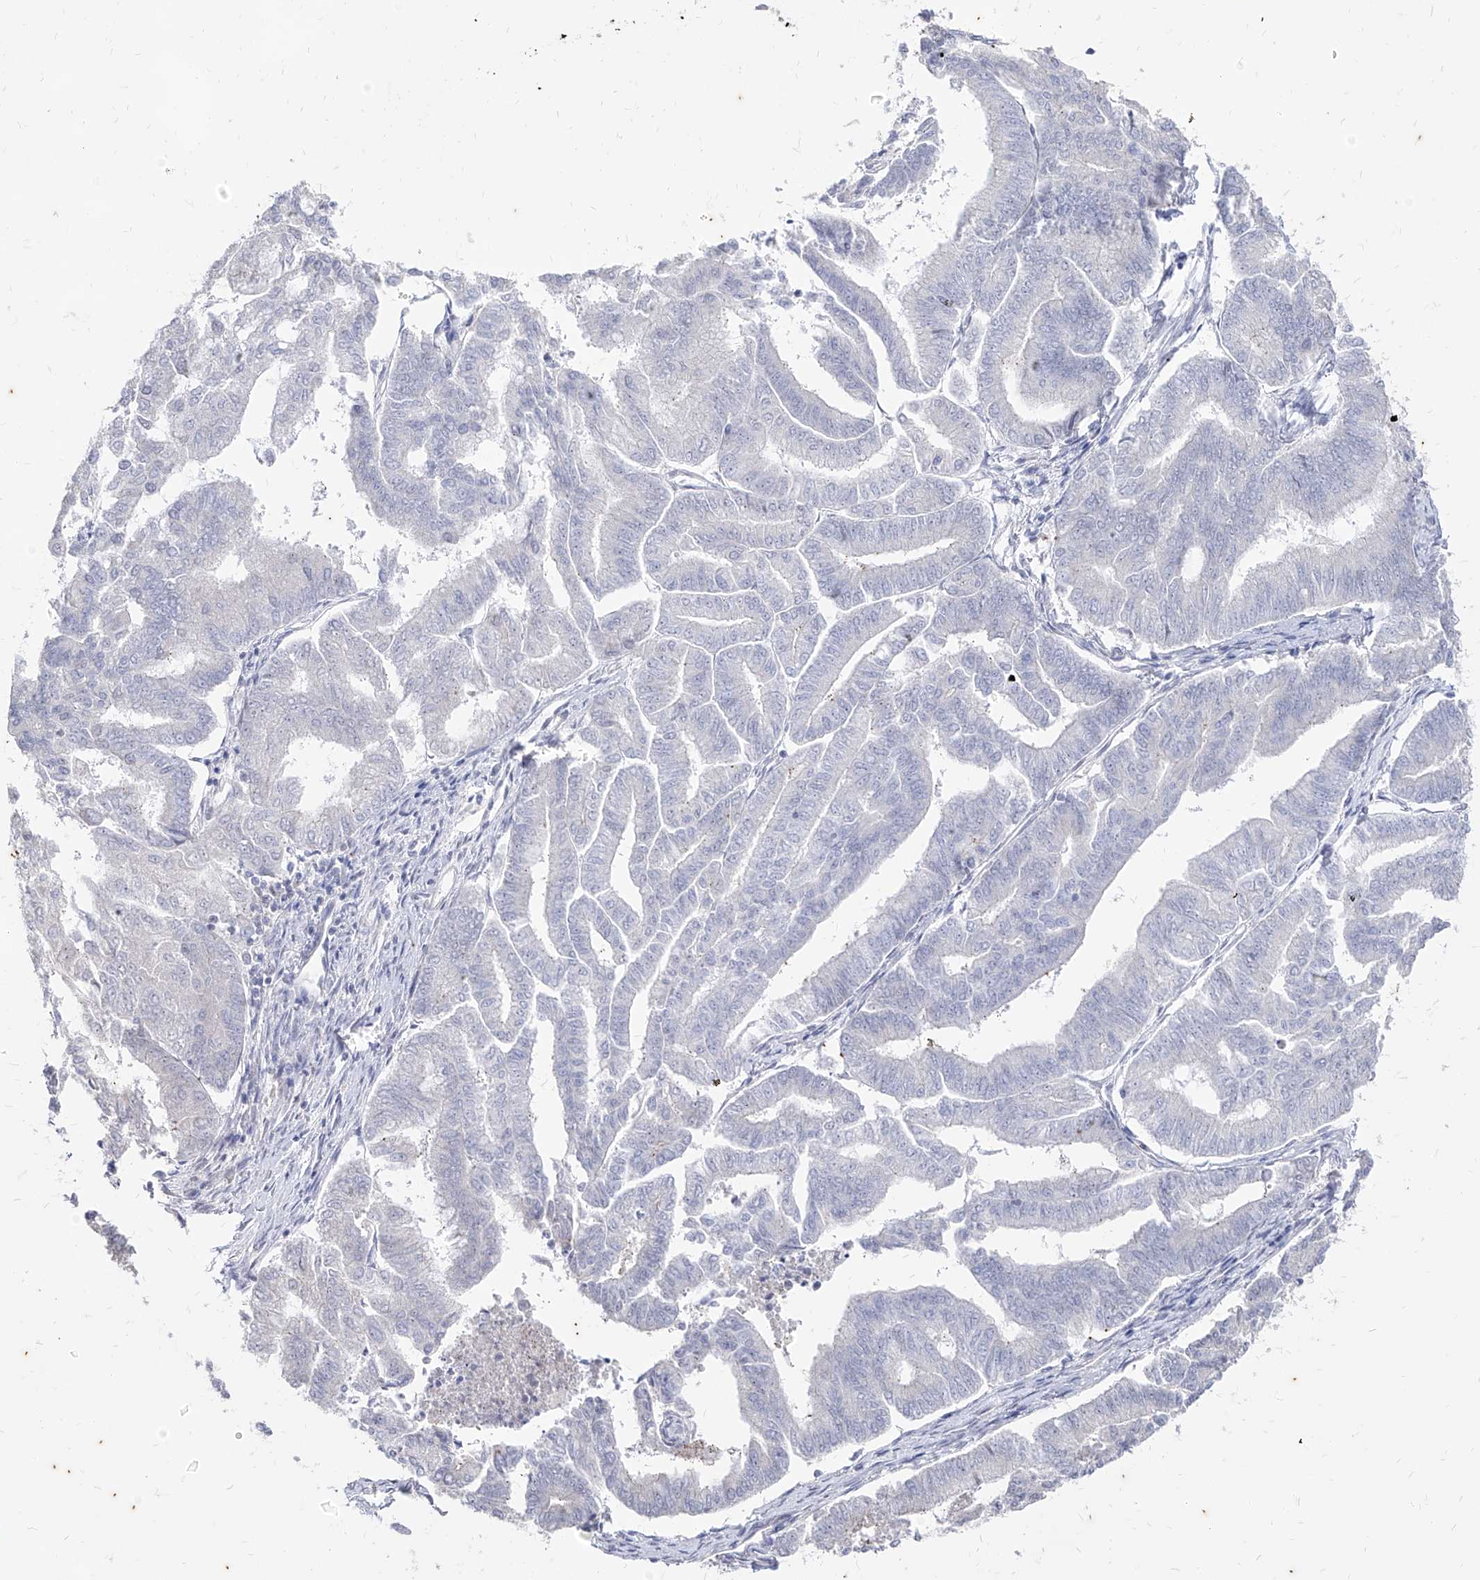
{"staining": {"intensity": "negative", "quantity": "none", "location": "none"}, "tissue": "endometrial cancer", "cell_type": "Tumor cells", "image_type": "cancer", "snomed": [{"axis": "morphology", "description": "Adenocarcinoma, NOS"}, {"axis": "topography", "description": "Endometrium"}], "caption": "Endometrial adenocarcinoma stained for a protein using immunohistochemistry (IHC) demonstrates no positivity tumor cells.", "gene": "PHF20L1", "patient": {"sex": "female", "age": 79}}